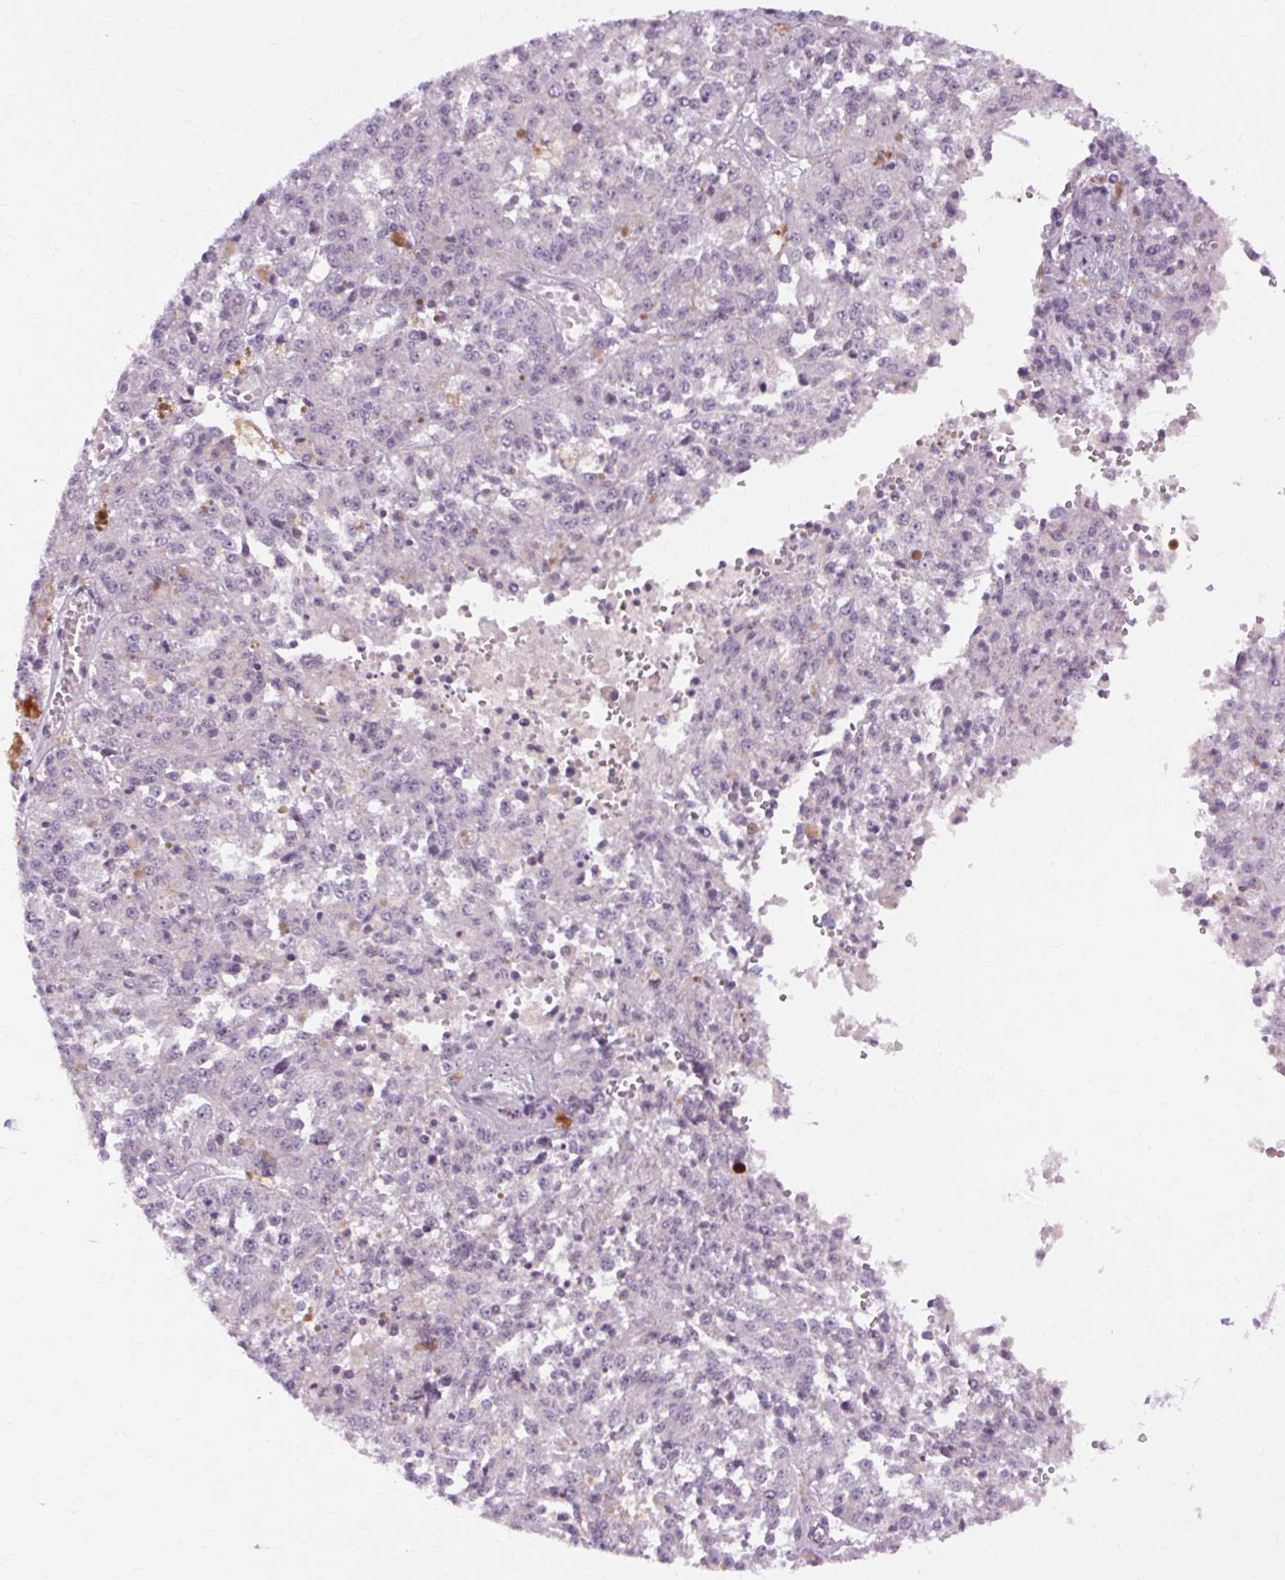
{"staining": {"intensity": "negative", "quantity": "none", "location": "none"}, "tissue": "melanoma", "cell_type": "Tumor cells", "image_type": "cancer", "snomed": [{"axis": "morphology", "description": "Malignant melanoma, Metastatic site"}, {"axis": "topography", "description": "Lymph node"}], "caption": "DAB immunohistochemical staining of human malignant melanoma (metastatic site) shows no significant expression in tumor cells.", "gene": "TM6SF1", "patient": {"sex": "female", "age": 64}}